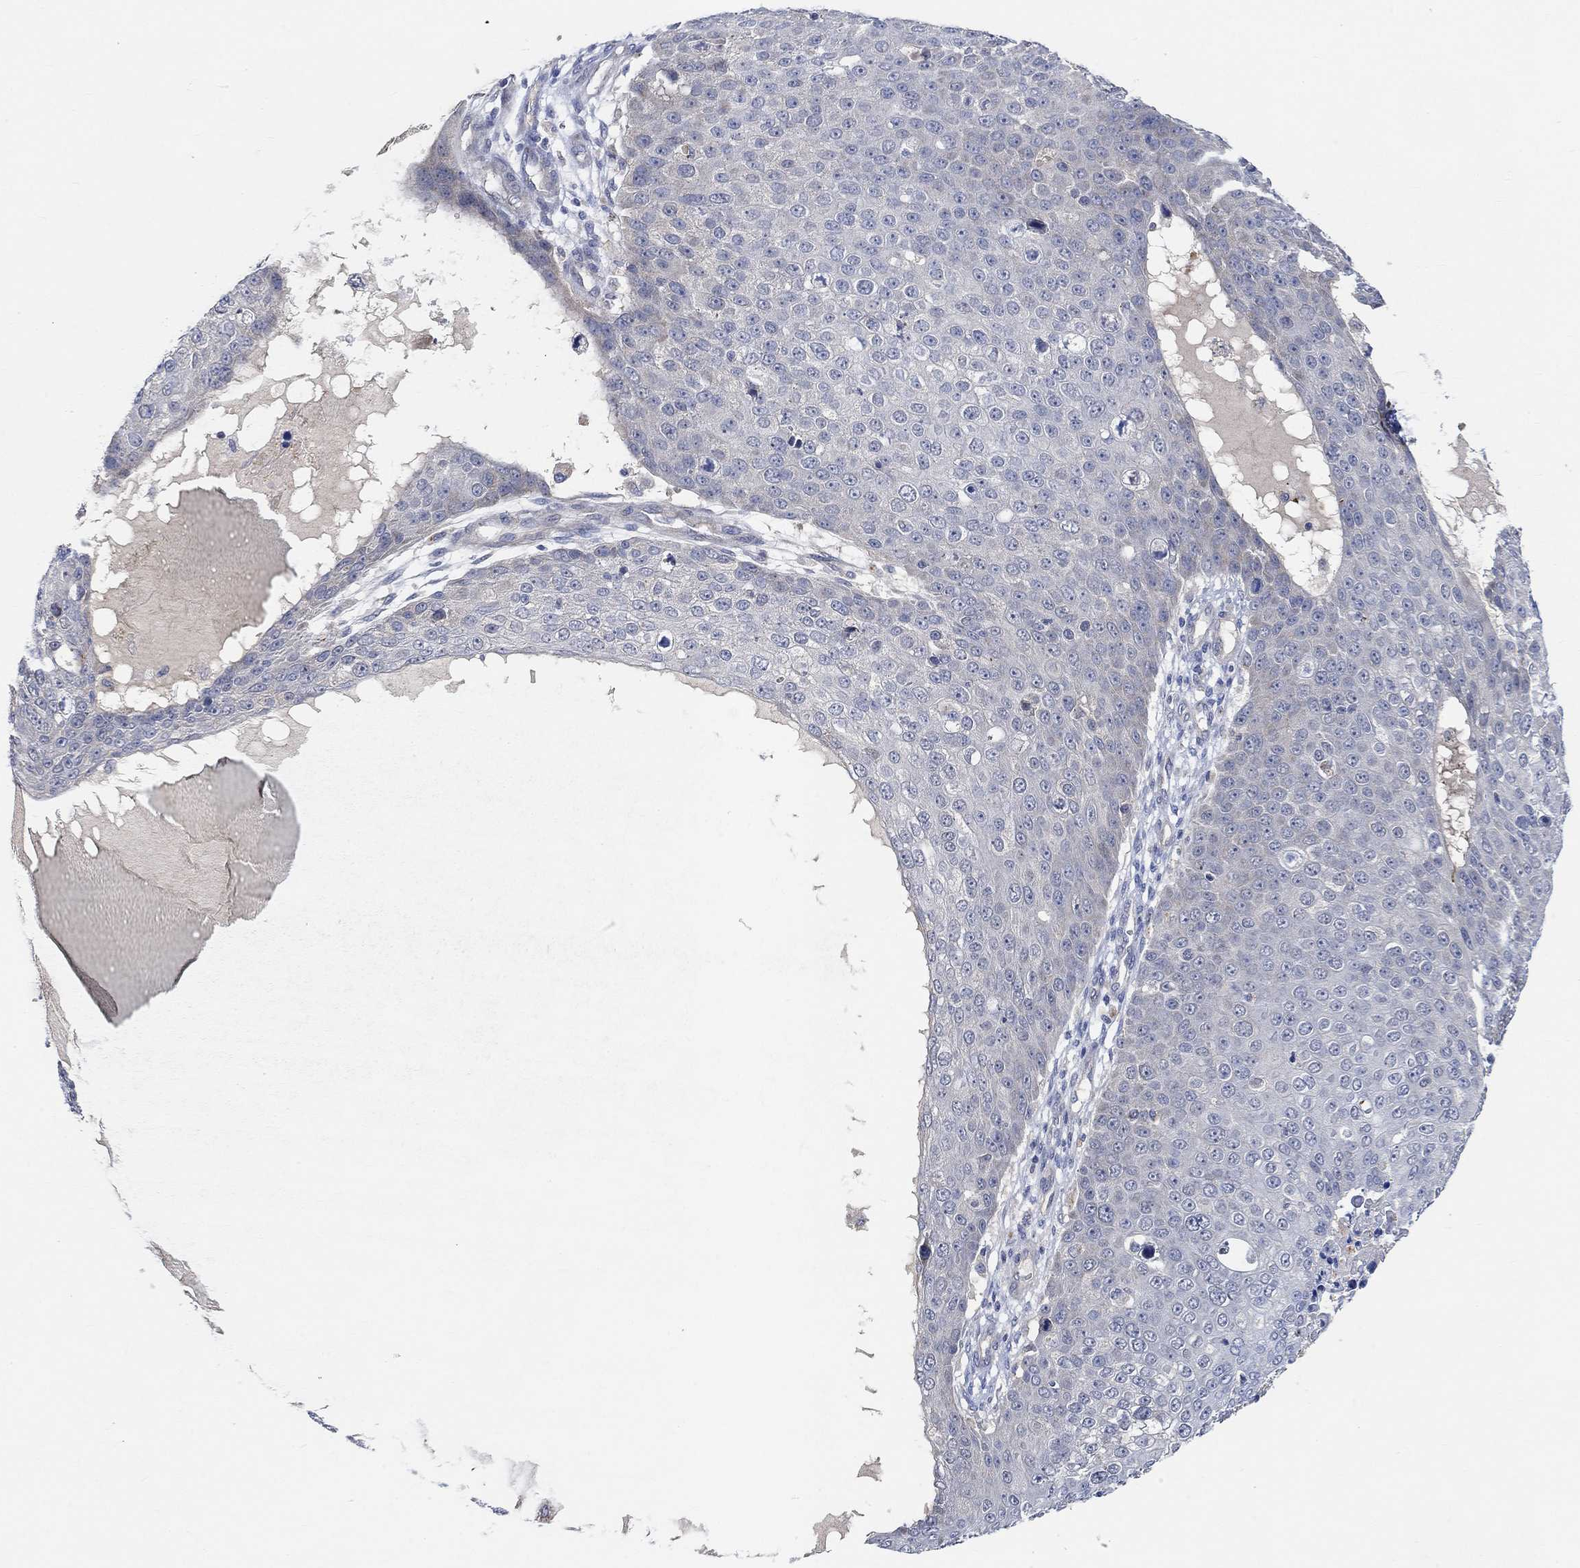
{"staining": {"intensity": "negative", "quantity": "none", "location": "none"}, "tissue": "skin cancer", "cell_type": "Tumor cells", "image_type": "cancer", "snomed": [{"axis": "morphology", "description": "Squamous cell carcinoma, NOS"}, {"axis": "topography", "description": "Skin"}], "caption": "Skin cancer (squamous cell carcinoma) stained for a protein using immunohistochemistry (IHC) demonstrates no positivity tumor cells.", "gene": "HCRTR1", "patient": {"sex": "male", "age": 71}}